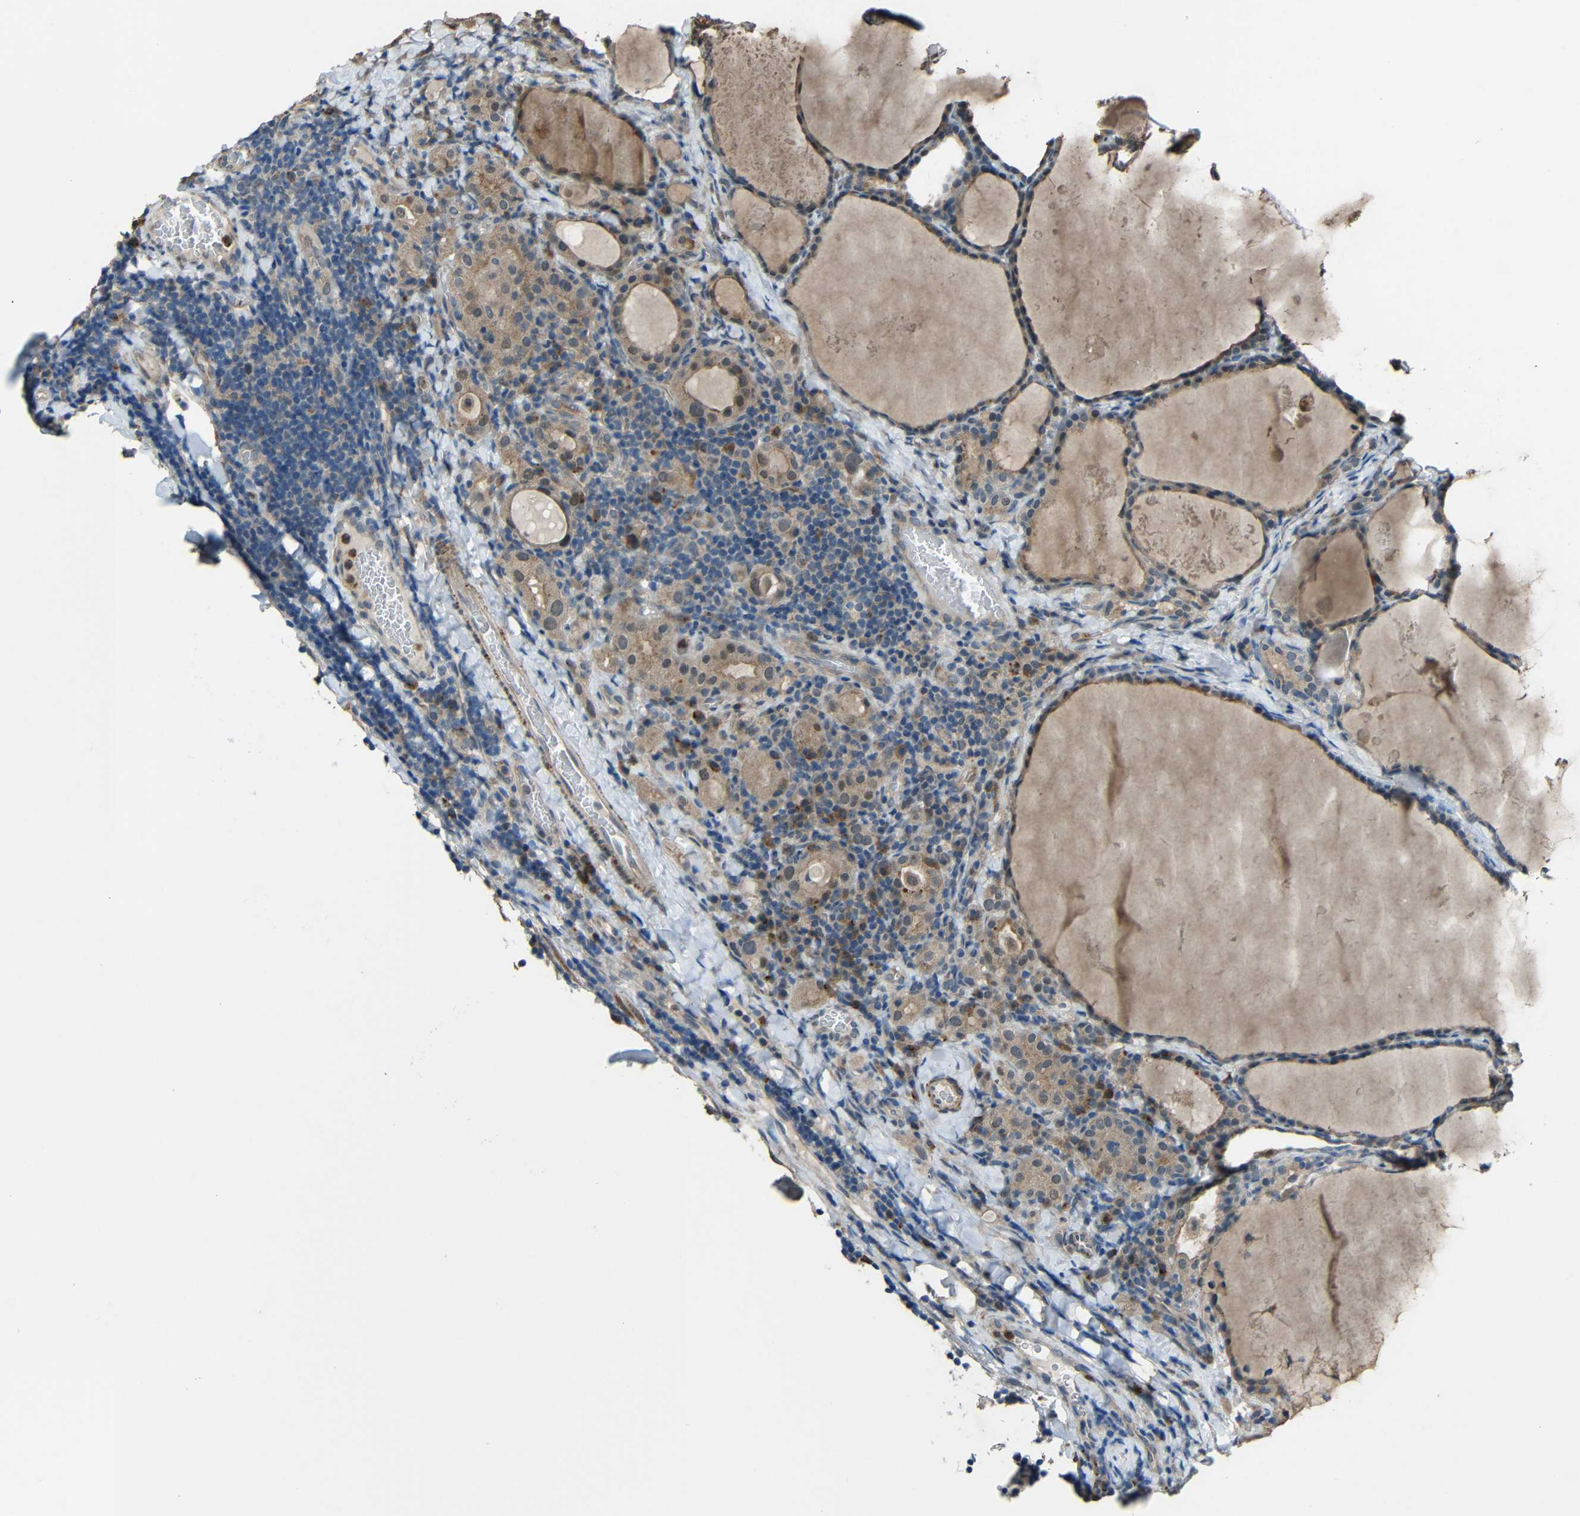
{"staining": {"intensity": "weak", "quantity": ">75%", "location": "cytoplasmic/membranous"}, "tissue": "thyroid cancer", "cell_type": "Tumor cells", "image_type": "cancer", "snomed": [{"axis": "morphology", "description": "Papillary adenocarcinoma, NOS"}, {"axis": "topography", "description": "Thyroid gland"}], "caption": "Brown immunohistochemical staining in human thyroid cancer (papillary adenocarcinoma) displays weak cytoplasmic/membranous staining in about >75% of tumor cells.", "gene": "STBD1", "patient": {"sex": "female", "age": 42}}